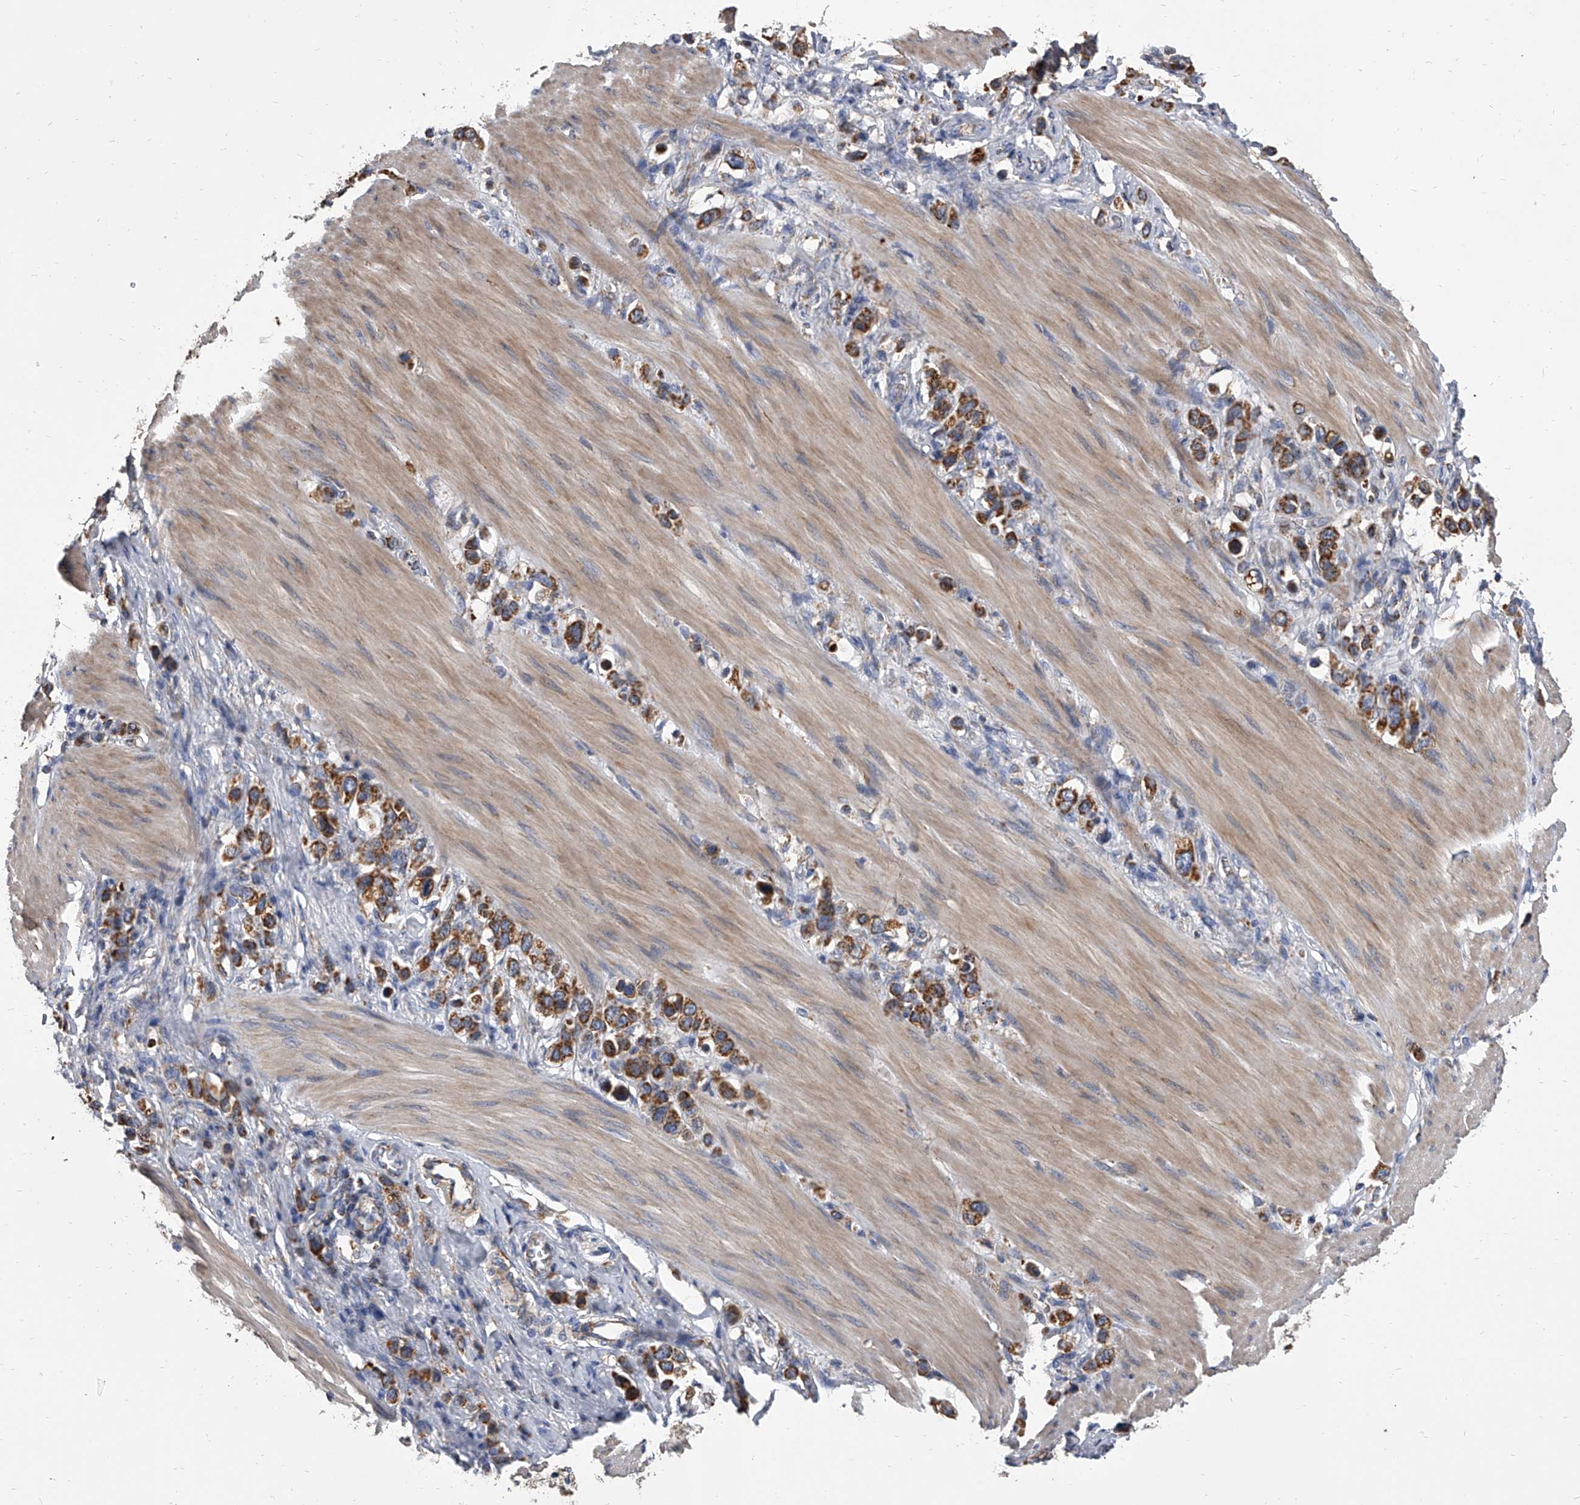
{"staining": {"intensity": "strong", "quantity": ">75%", "location": "cytoplasmic/membranous"}, "tissue": "stomach cancer", "cell_type": "Tumor cells", "image_type": "cancer", "snomed": [{"axis": "morphology", "description": "Adenocarcinoma, NOS"}, {"axis": "topography", "description": "Stomach"}], "caption": "Immunohistochemical staining of stomach adenocarcinoma displays high levels of strong cytoplasmic/membranous protein expression in about >75% of tumor cells. (DAB (3,3'-diaminobenzidine) IHC, brown staining for protein, blue staining for nuclei).", "gene": "MRPL28", "patient": {"sex": "female", "age": 65}}